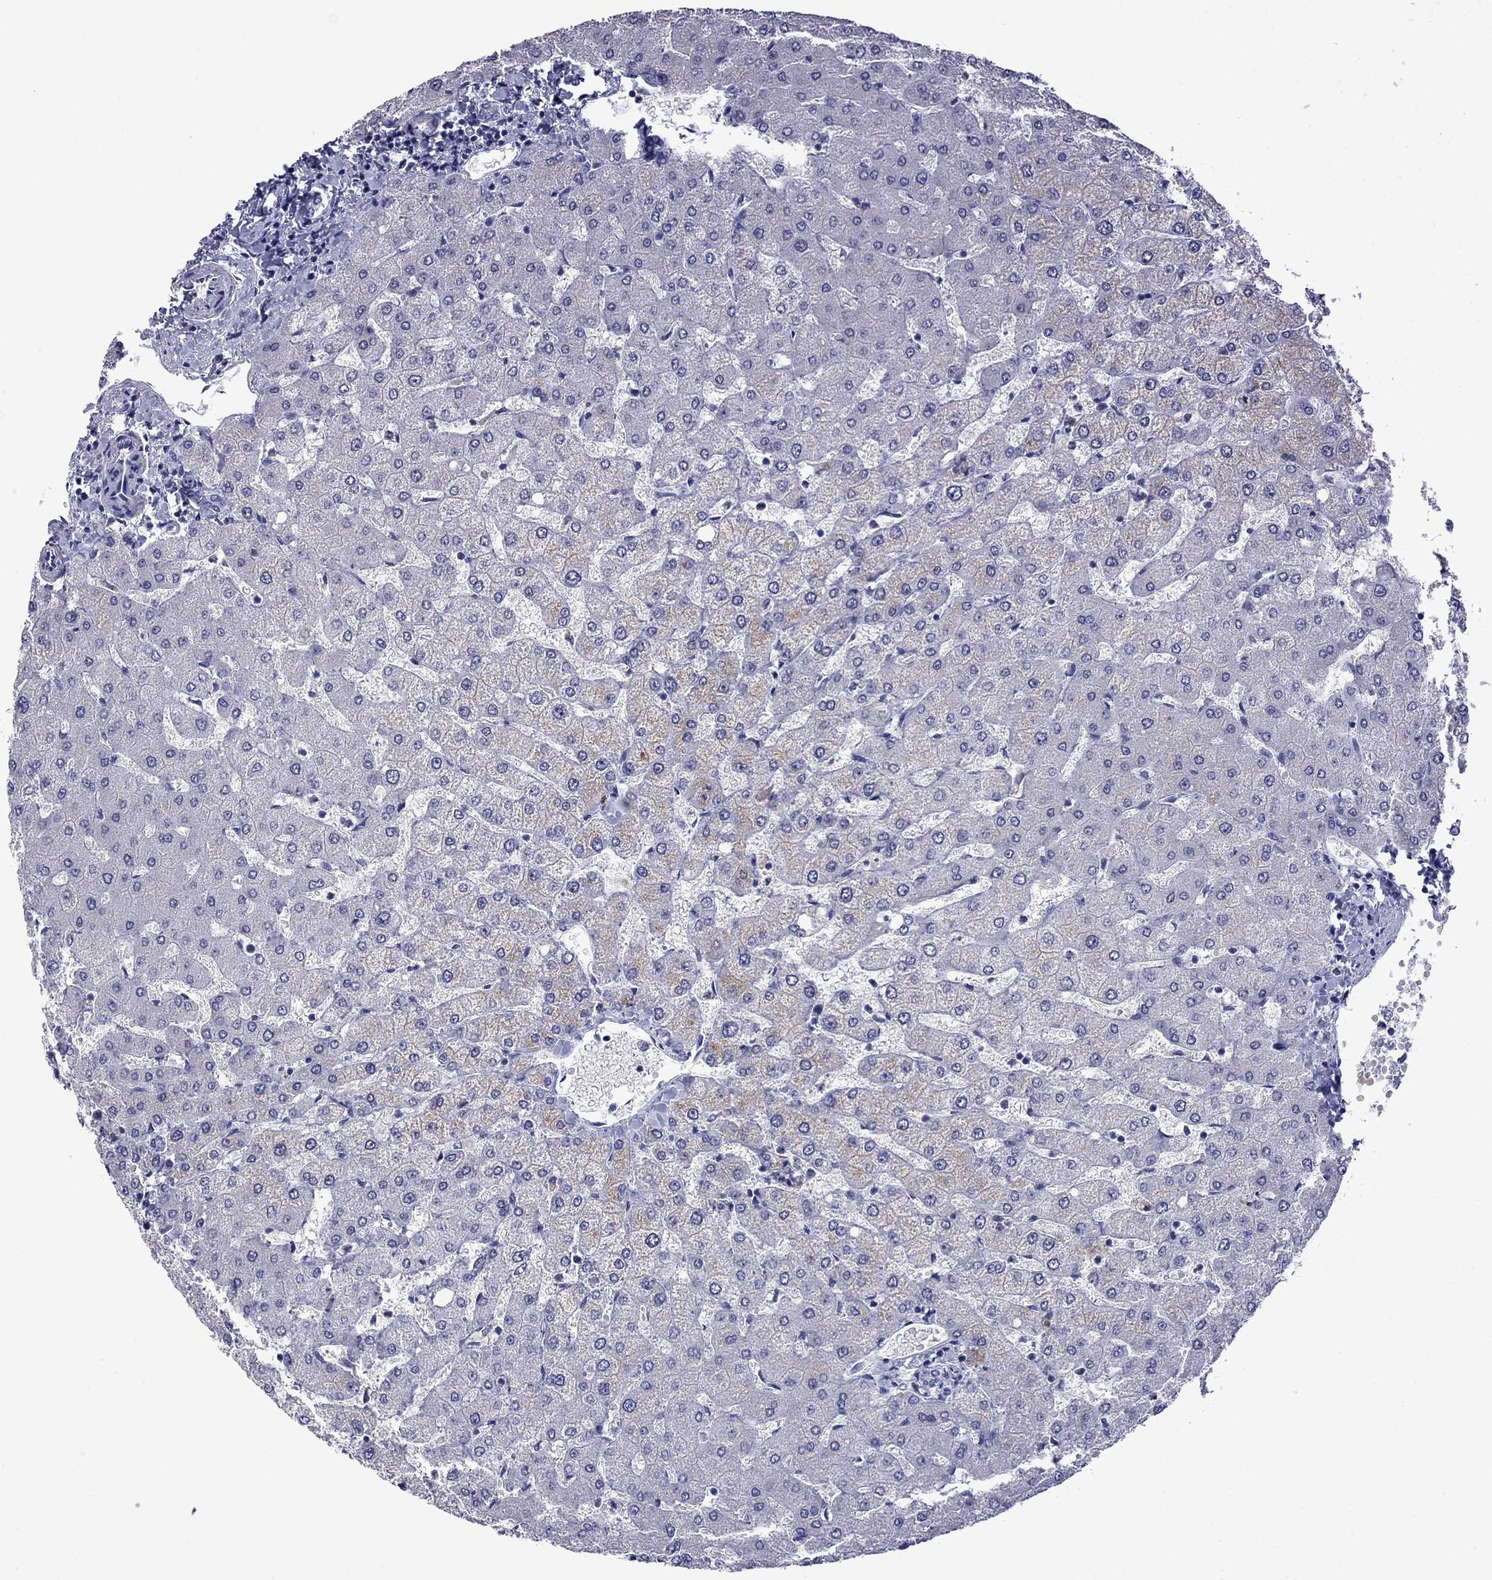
{"staining": {"intensity": "negative", "quantity": "none", "location": "none"}, "tissue": "liver", "cell_type": "Cholangiocytes", "image_type": "normal", "snomed": [{"axis": "morphology", "description": "Normal tissue, NOS"}, {"axis": "topography", "description": "Liver"}], "caption": "High power microscopy image of an IHC histopathology image of normal liver, revealing no significant expression in cholangiocytes. (DAB (3,3'-diaminobenzidine) immunohistochemistry (IHC) with hematoxylin counter stain).", "gene": "STAR", "patient": {"sex": "female", "age": 54}}